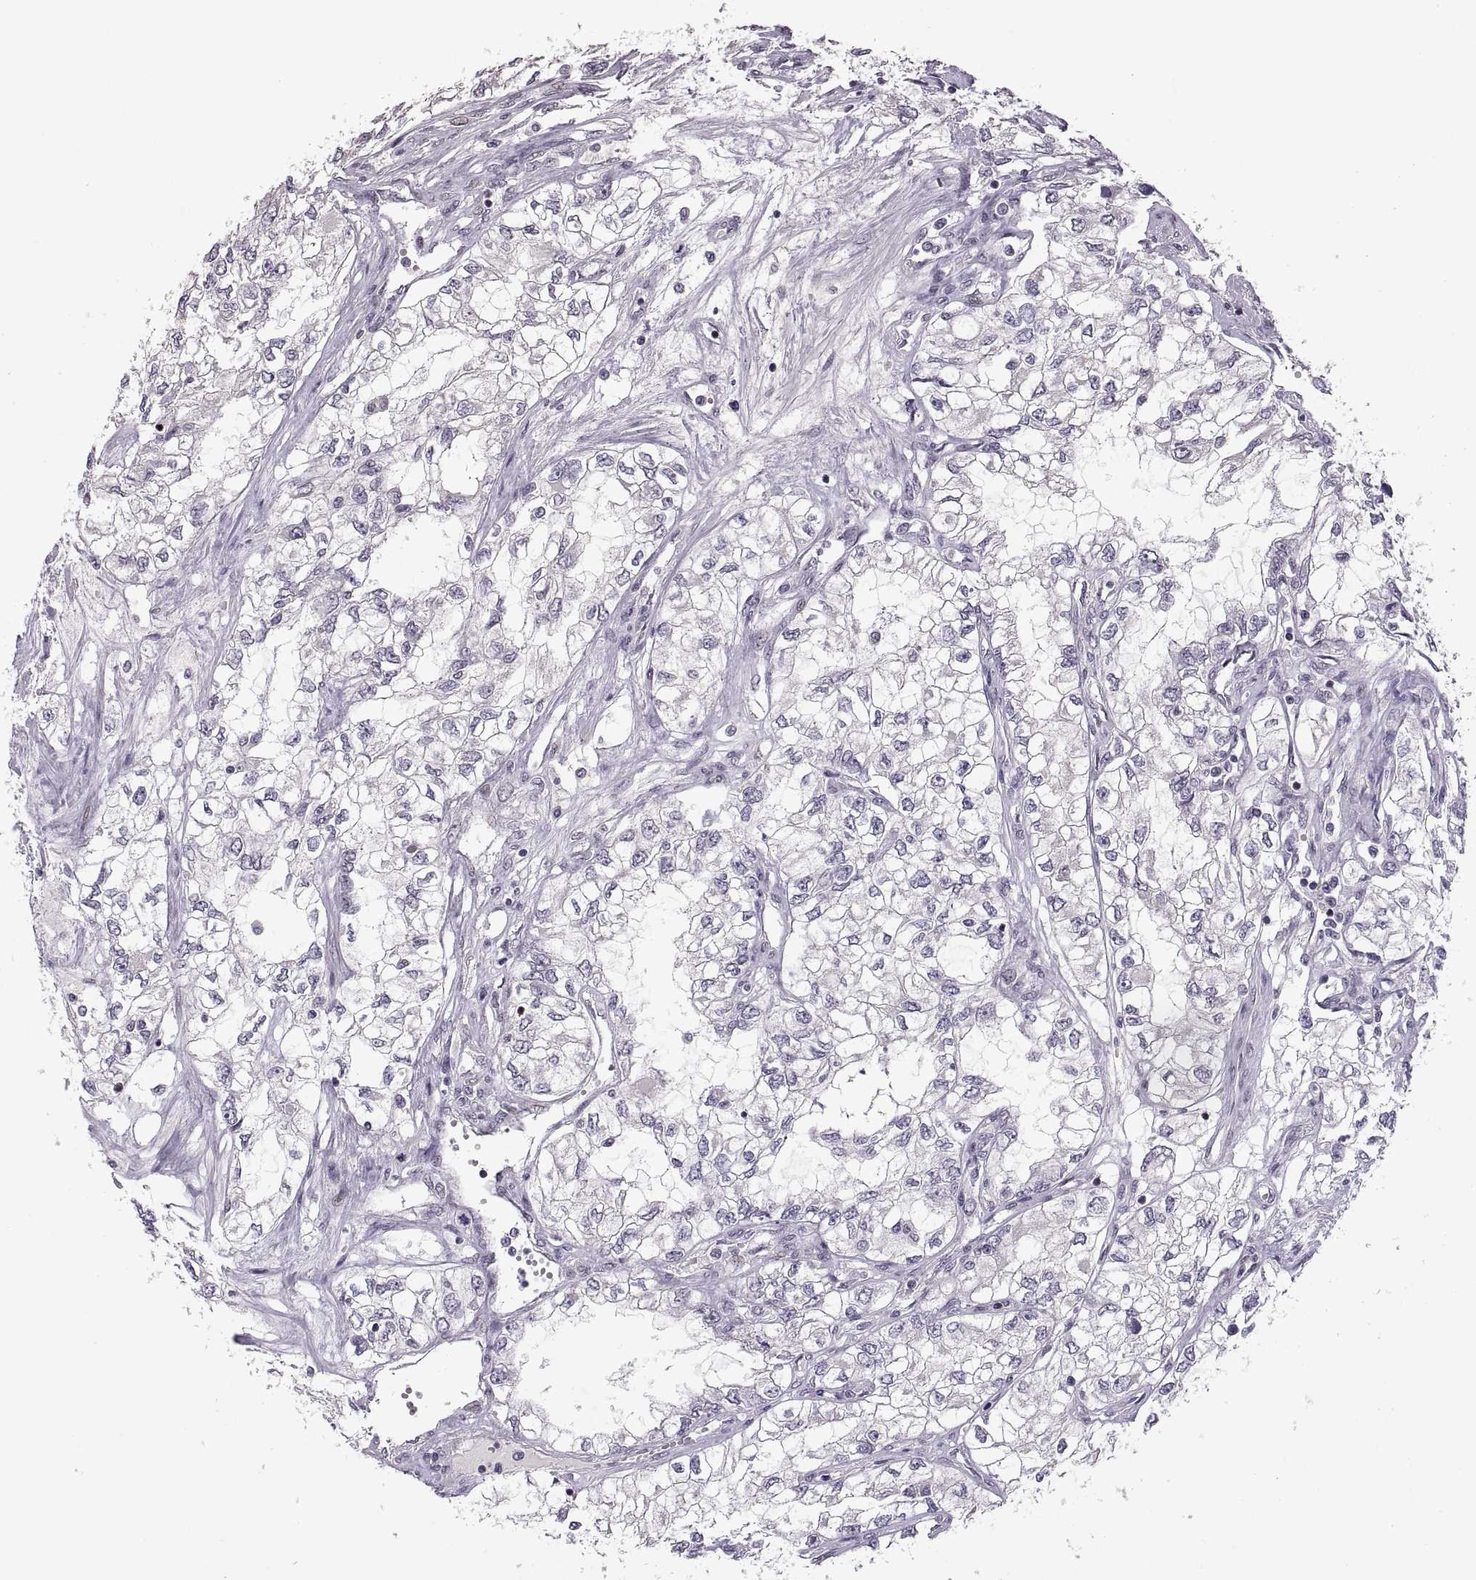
{"staining": {"intensity": "negative", "quantity": "none", "location": "none"}, "tissue": "renal cancer", "cell_type": "Tumor cells", "image_type": "cancer", "snomed": [{"axis": "morphology", "description": "Adenocarcinoma, NOS"}, {"axis": "topography", "description": "Kidney"}], "caption": "Immunohistochemistry (IHC) of human renal cancer shows no expression in tumor cells.", "gene": "NEK2", "patient": {"sex": "female", "age": 59}}